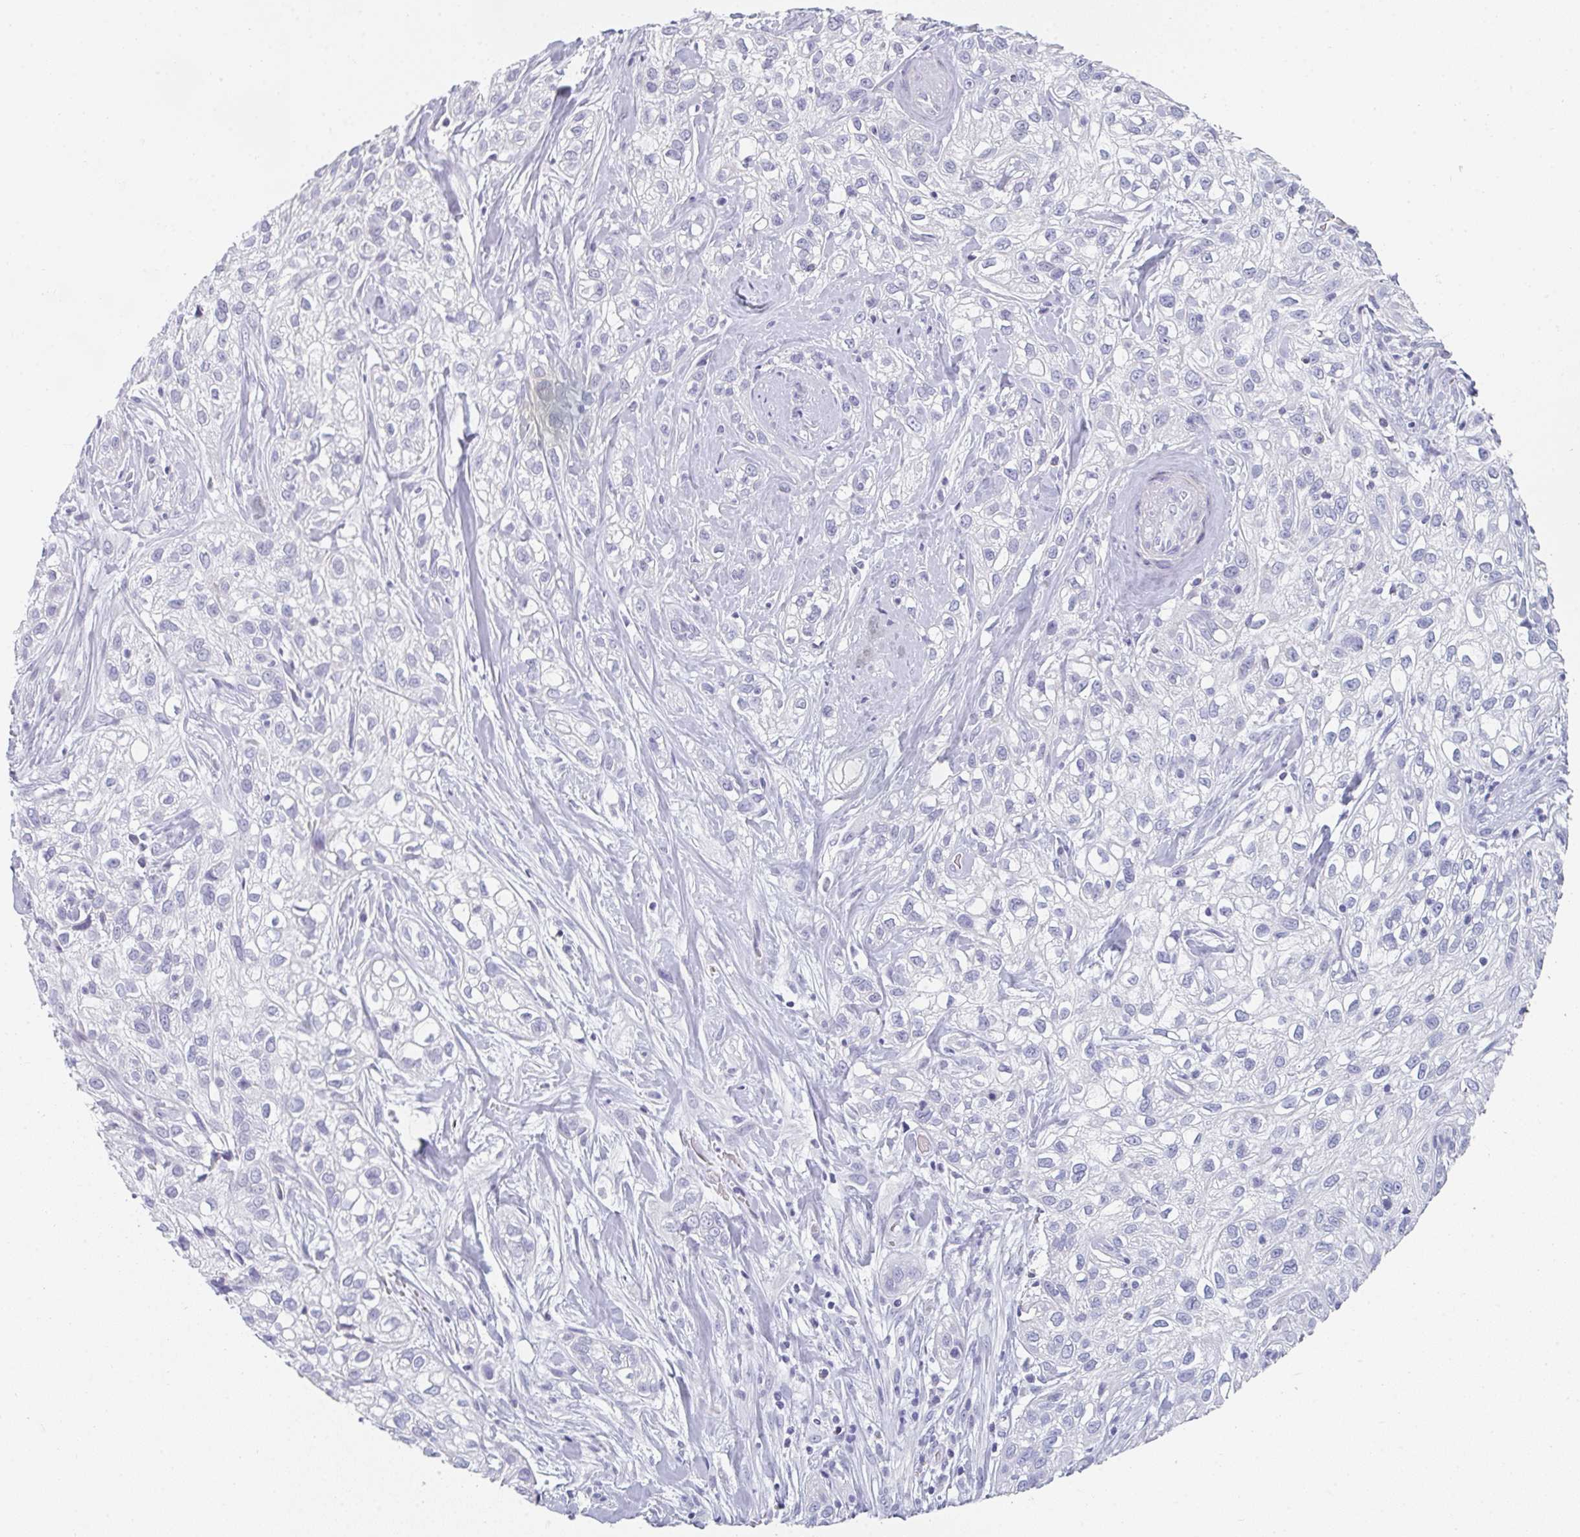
{"staining": {"intensity": "negative", "quantity": "none", "location": "none"}, "tissue": "skin cancer", "cell_type": "Tumor cells", "image_type": "cancer", "snomed": [{"axis": "morphology", "description": "Squamous cell carcinoma, NOS"}, {"axis": "topography", "description": "Skin"}], "caption": "This is an IHC image of skin cancer. There is no positivity in tumor cells.", "gene": "NEU2", "patient": {"sex": "male", "age": 82}}